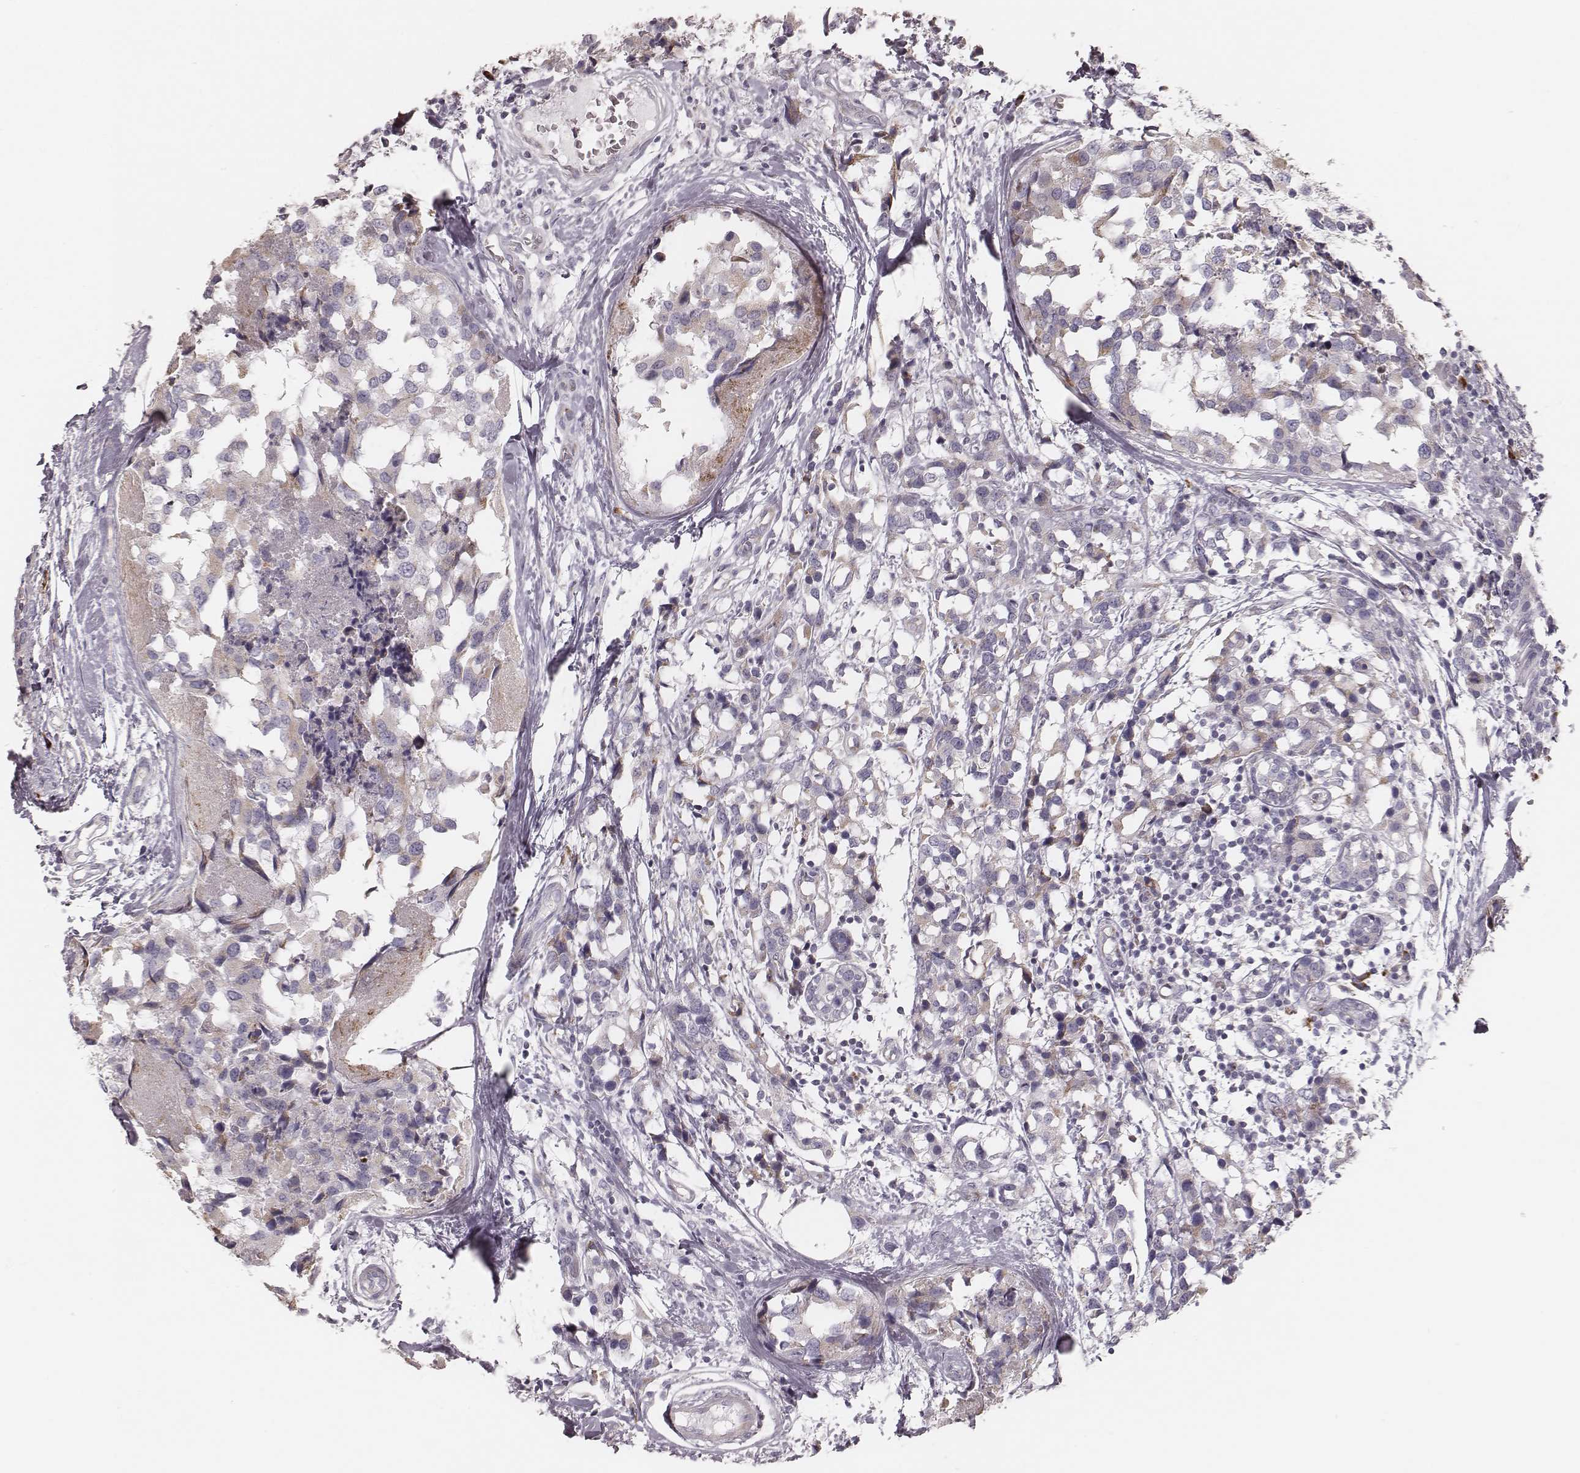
{"staining": {"intensity": "negative", "quantity": "none", "location": "none"}, "tissue": "breast cancer", "cell_type": "Tumor cells", "image_type": "cancer", "snomed": [{"axis": "morphology", "description": "Lobular carcinoma"}, {"axis": "topography", "description": "Breast"}], "caption": "High magnification brightfield microscopy of breast cancer (lobular carcinoma) stained with DAB (3,3'-diaminobenzidine) (brown) and counterstained with hematoxylin (blue): tumor cells show no significant expression. (DAB immunohistochemistry, high magnification).", "gene": "KIF5C", "patient": {"sex": "female", "age": 59}}